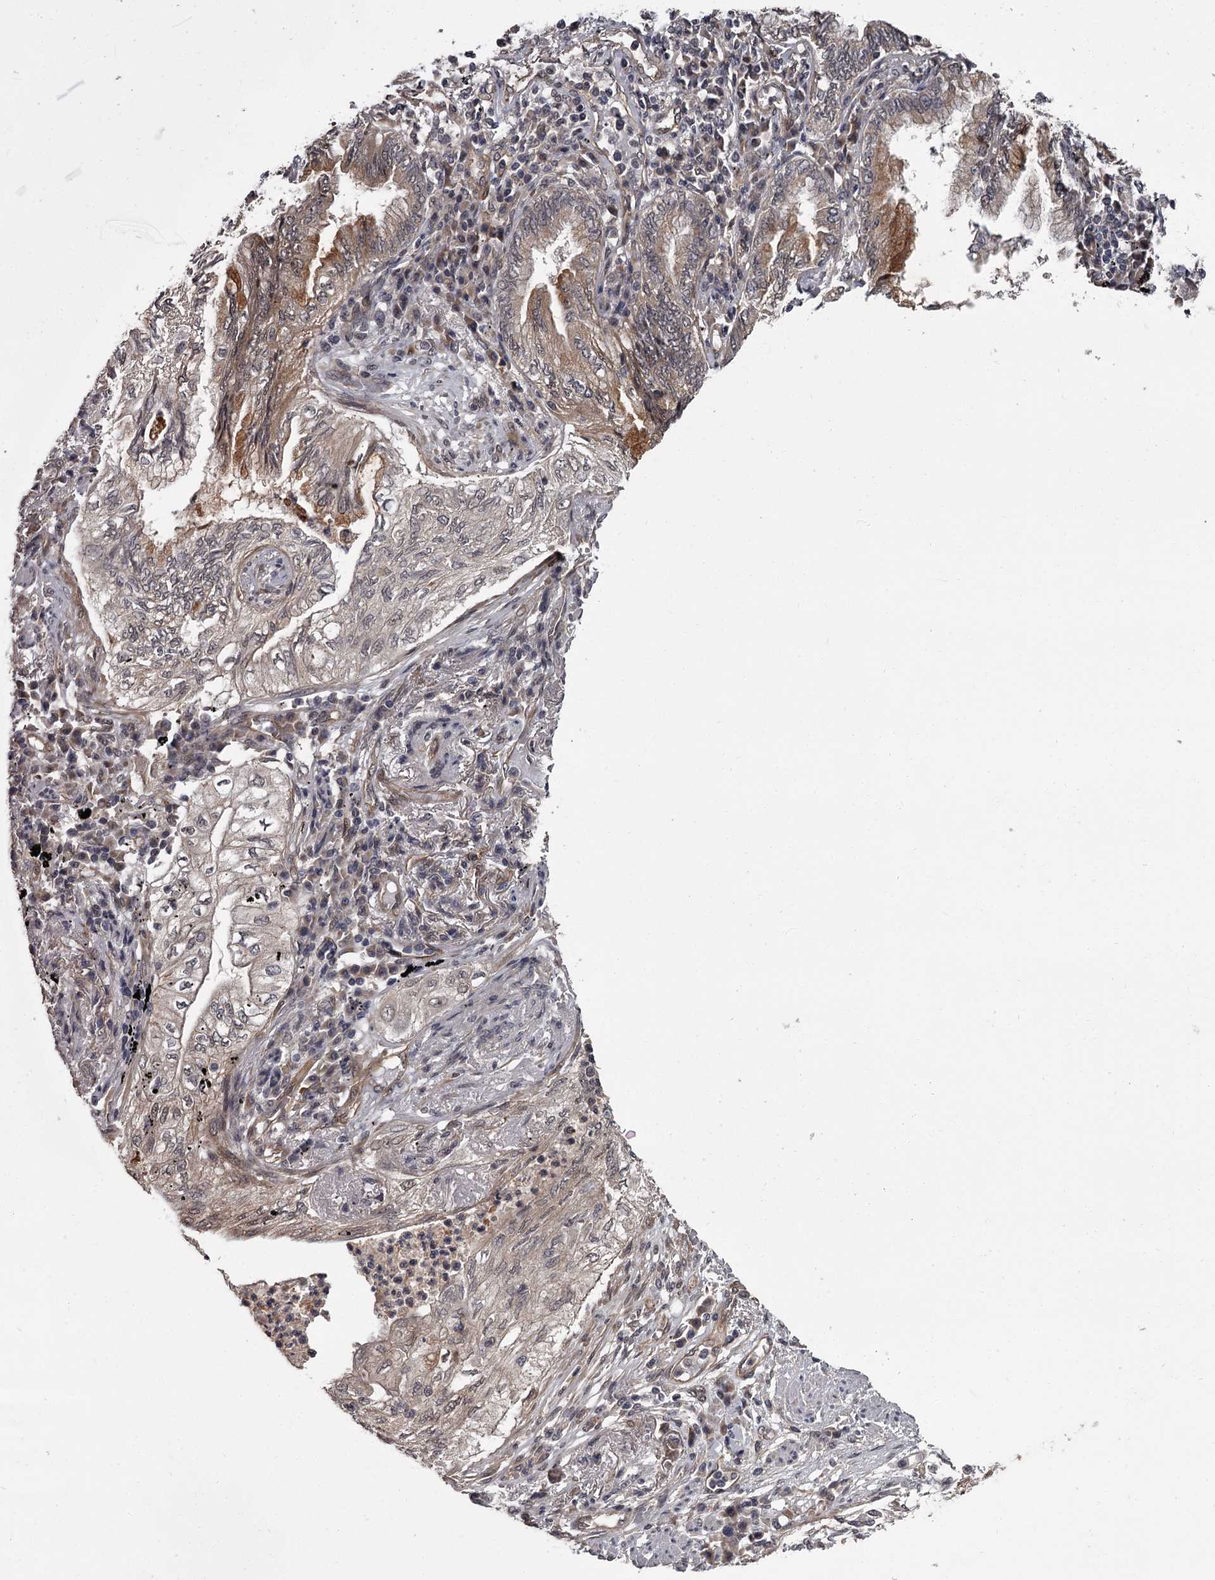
{"staining": {"intensity": "moderate", "quantity": "<25%", "location": "cytoplasmic/membranous"}, "tissue": "lung cancer", "cell_type": "Tumor cells", "image_type": "cancer", "snomed": [{"axis": "morphology", "description": "Adenocarcinoma, NOS"}, {"axis": "topography", "description": "Lung"}], "caption": "Brown immunohistochemical staining in adenocarcinoma (lung) demonstrates moderate cytoplasmic/membranous positivity in approximately <25% of tumor cells. (DAB (3,3'-diaminobenzidine) IHC, brown staining for protein, blue staining for nuclei).", "gene": "CDC42EP2", "patient": {"sex": "female", "age": 70}}